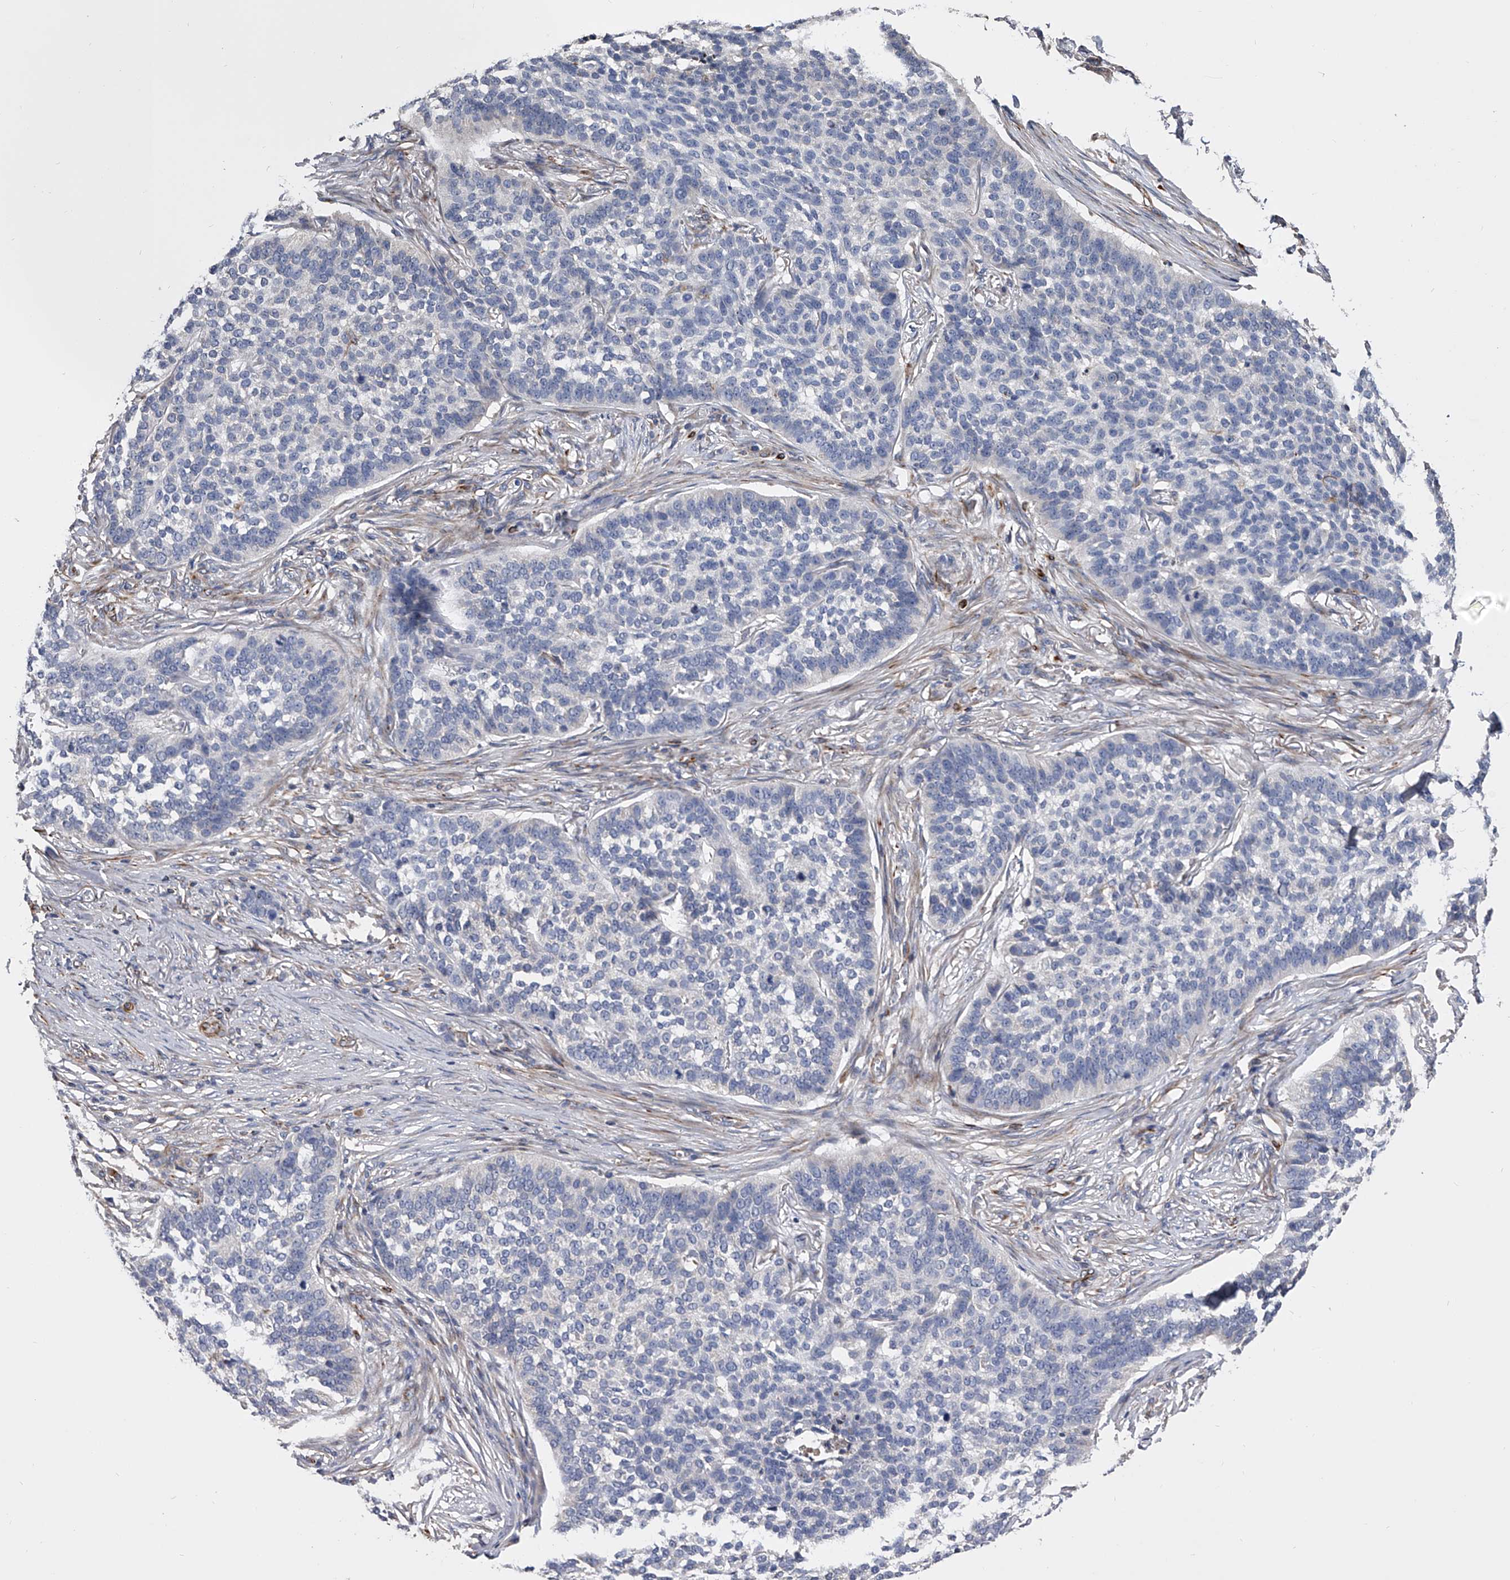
{"staining": {"intensity": "negative", "quantity": "none", "location": "none"}, "tissue": "skin cancer", "cell_type": "Tumor cells", "image_type": "cancer", "snomed": [{"axis": "morphology", "description": "Basal cell carcinoma"}, {"axis": "topography", "description": "Skin"}], "caption": "DAB (3,3'-diaminobenzidine) immunohistochemical staining of human basal cell carcinoma (skin) exhibits no significant staining in tumor cells.", "gene": "EFCAB7", "patient": {"sex": "male", "age": 85}}